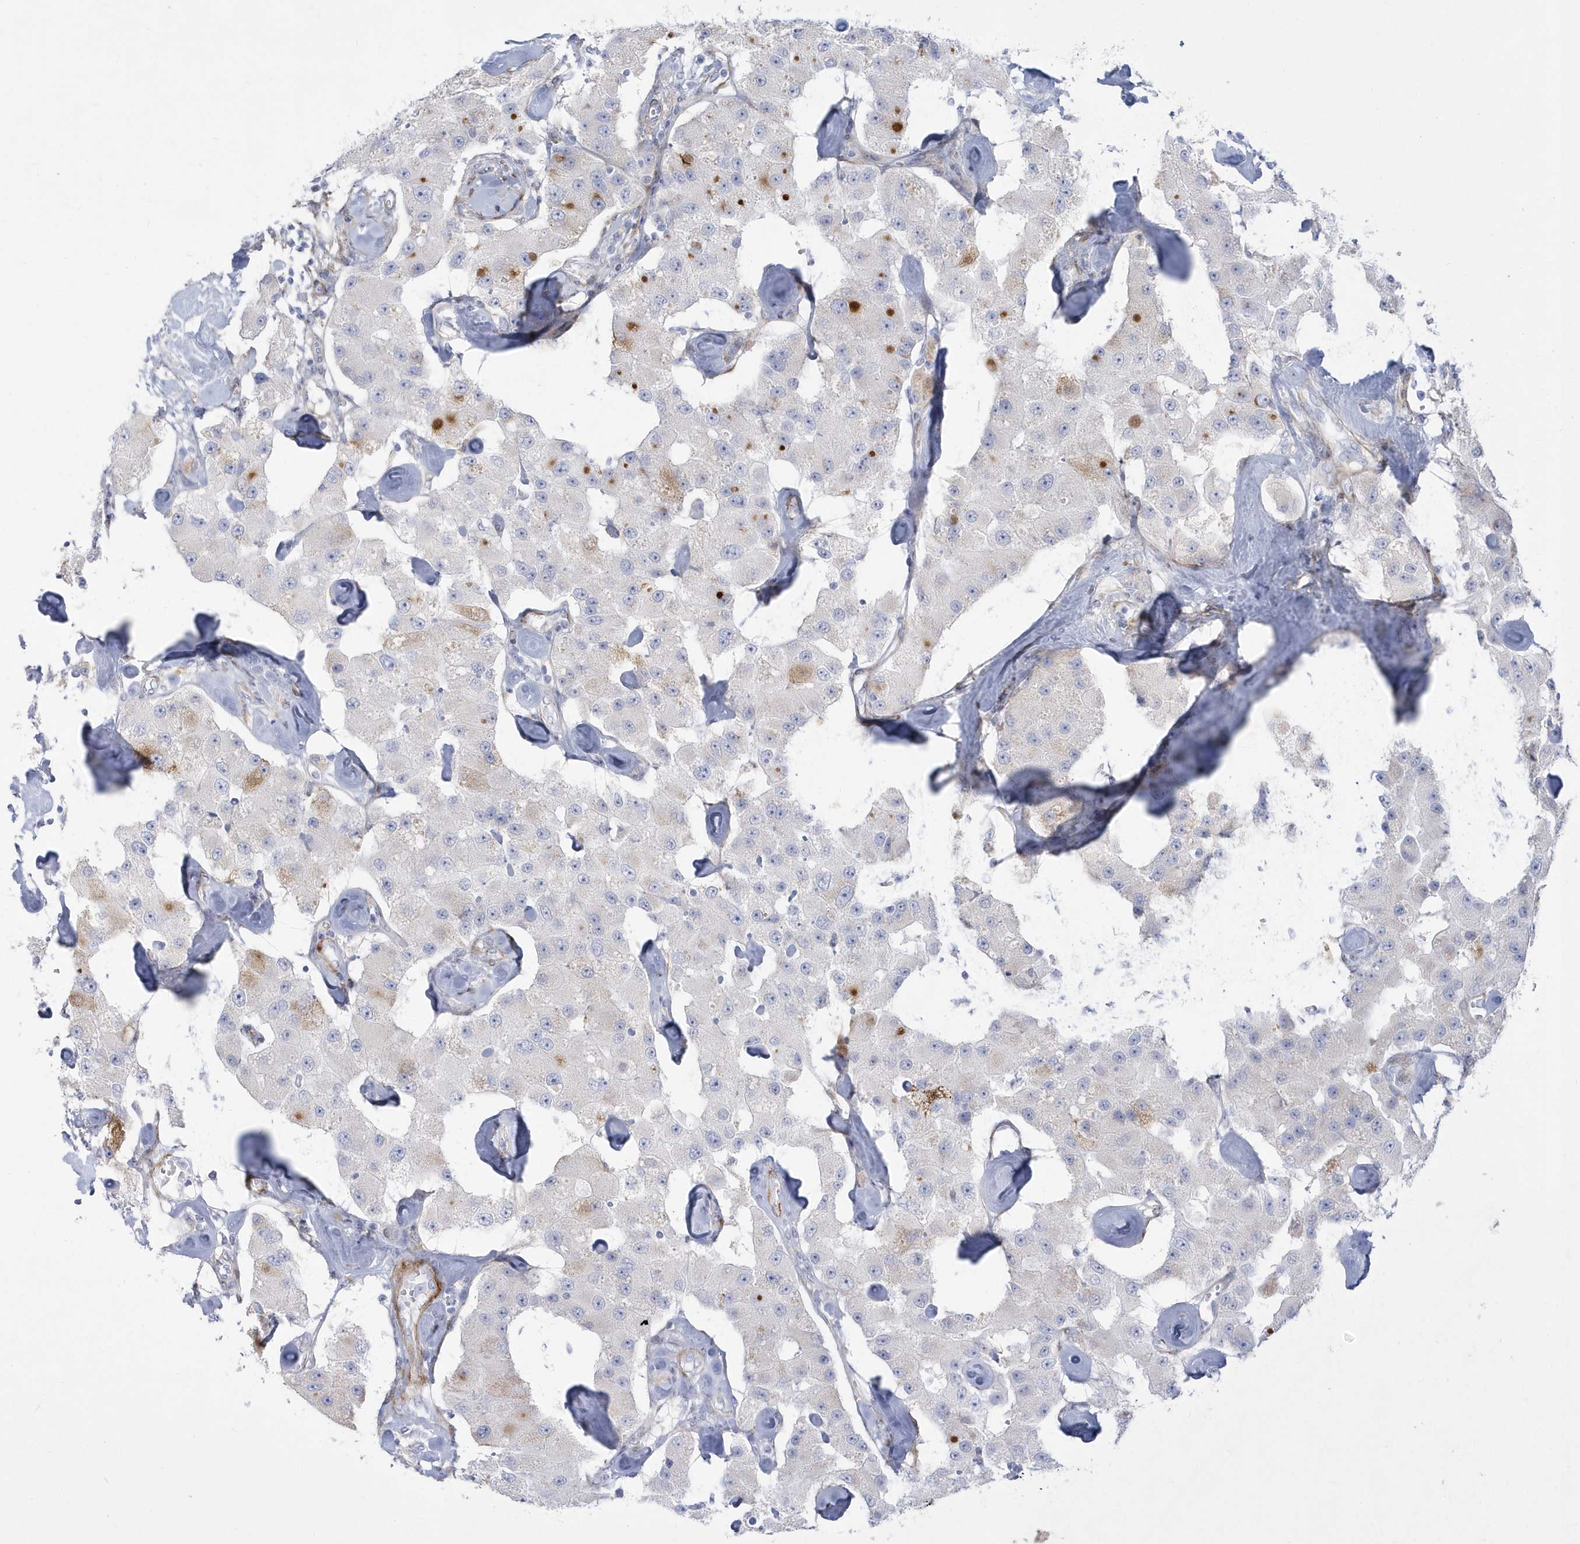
{"staining": {"intensity": "moderate", "quantity": "<25%", "location": "cytoplasmic/membranous"}, "tissue": "carcinoid", "cell_type": "Tumor cells", "image_type": "cancer", "snomed": [{"axis": "morphology", "description": "Carcinoid, malignant, NOS"}, {"axis": "topography", "description": "Pancreas"}], "caption": "There is low levels of moderate cytoplasmic/membranous expression in tumor cells of malignant carcinoid, as demonstrated by immunohistochemical staining (brown color).", "gene": "WDR27", "patient": {"sex": "male", "age": 41}}